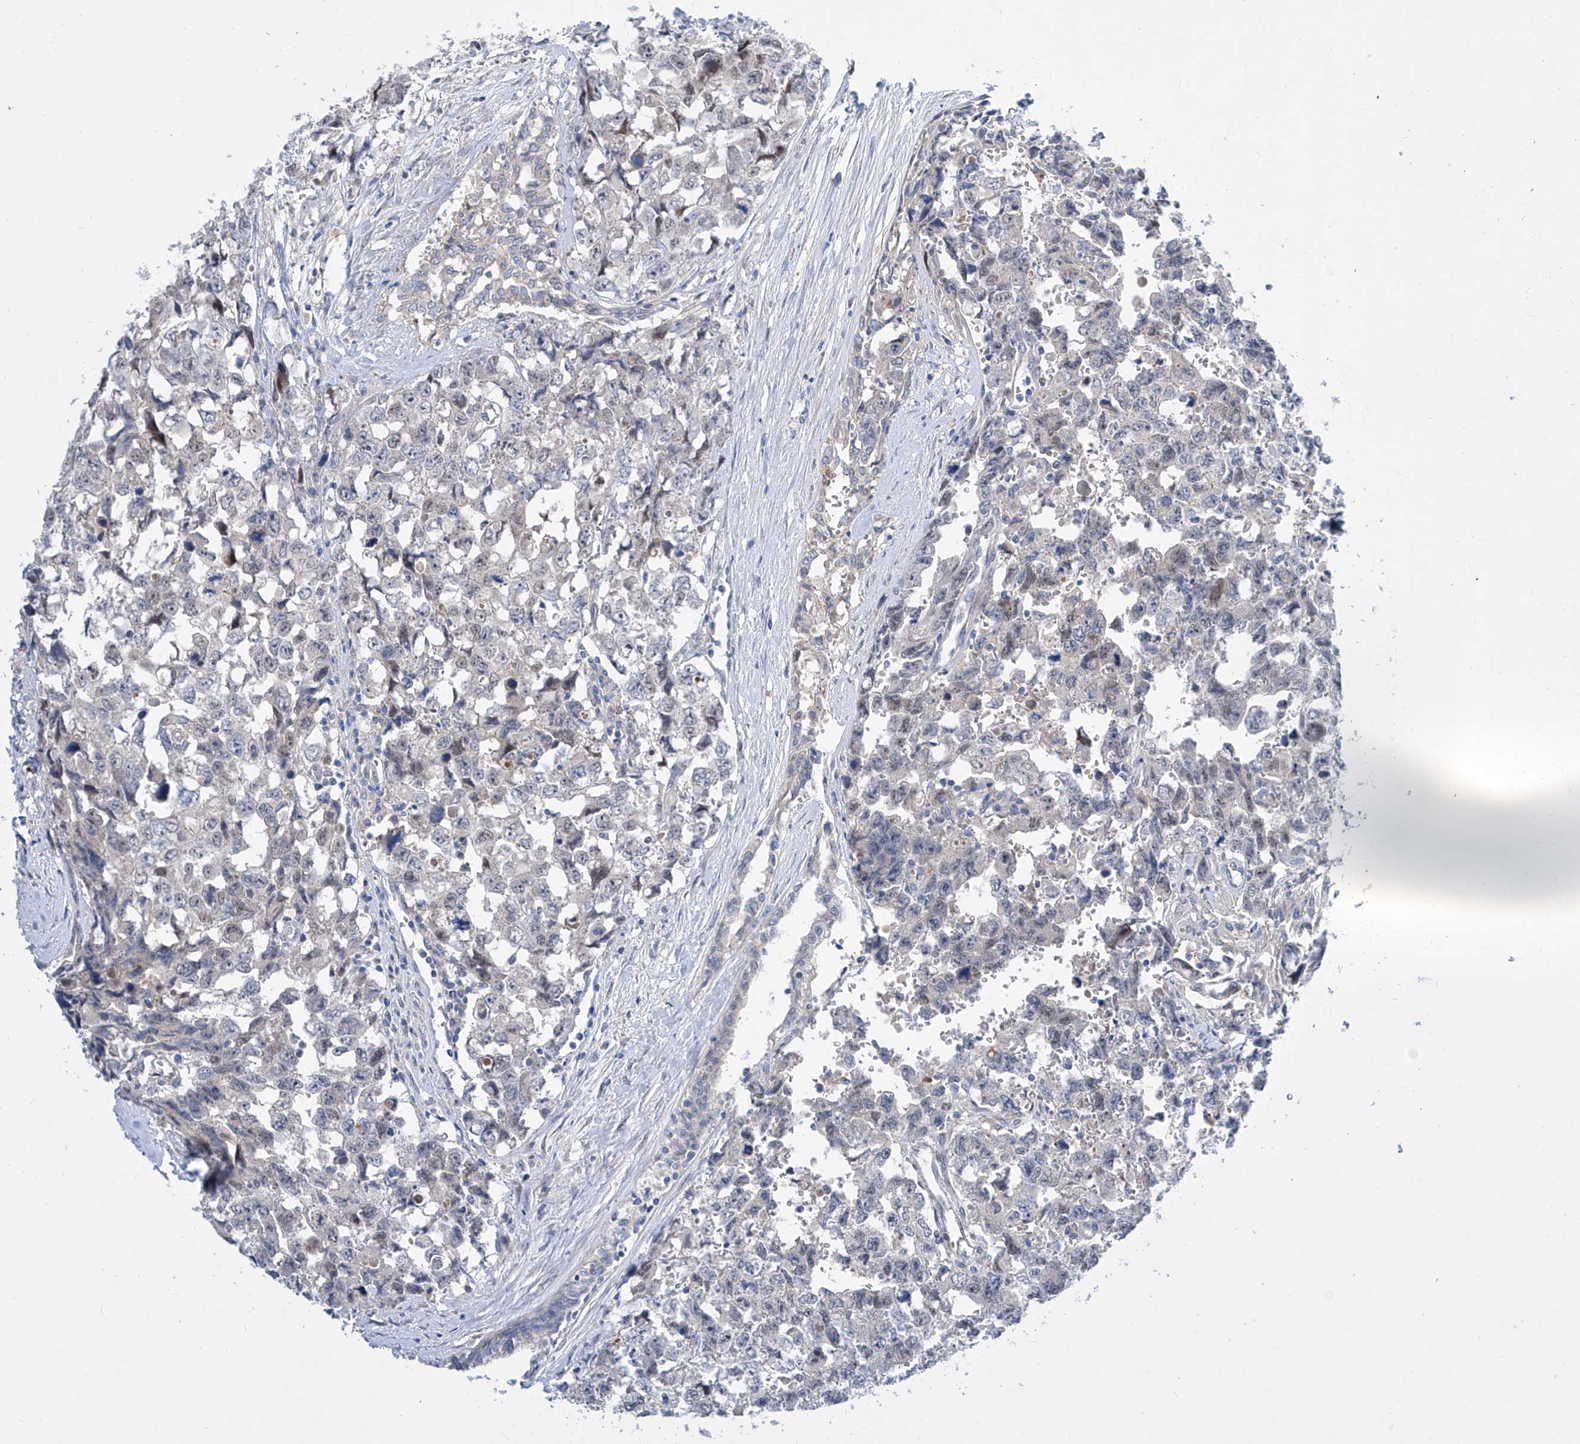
{"staining": {"intensity": "negative", "quantity": "none", "location": "none"}, "tissue": "testis cancer", "cell_type": "Tumor cells", "image_type": "cancer", "snomed": [{"axis": "morphology", "description": "Carcinoma, Embryonal, NOS"}, {"axis": "topography", "description": "Testis"}], "caption": "Tumor cells are negative for protein expression in human testis embryonal carcinoma. Nuclei are stained in blue.", "gene": "SRBD1", "patient": {"sex": "male", "age": 31}}